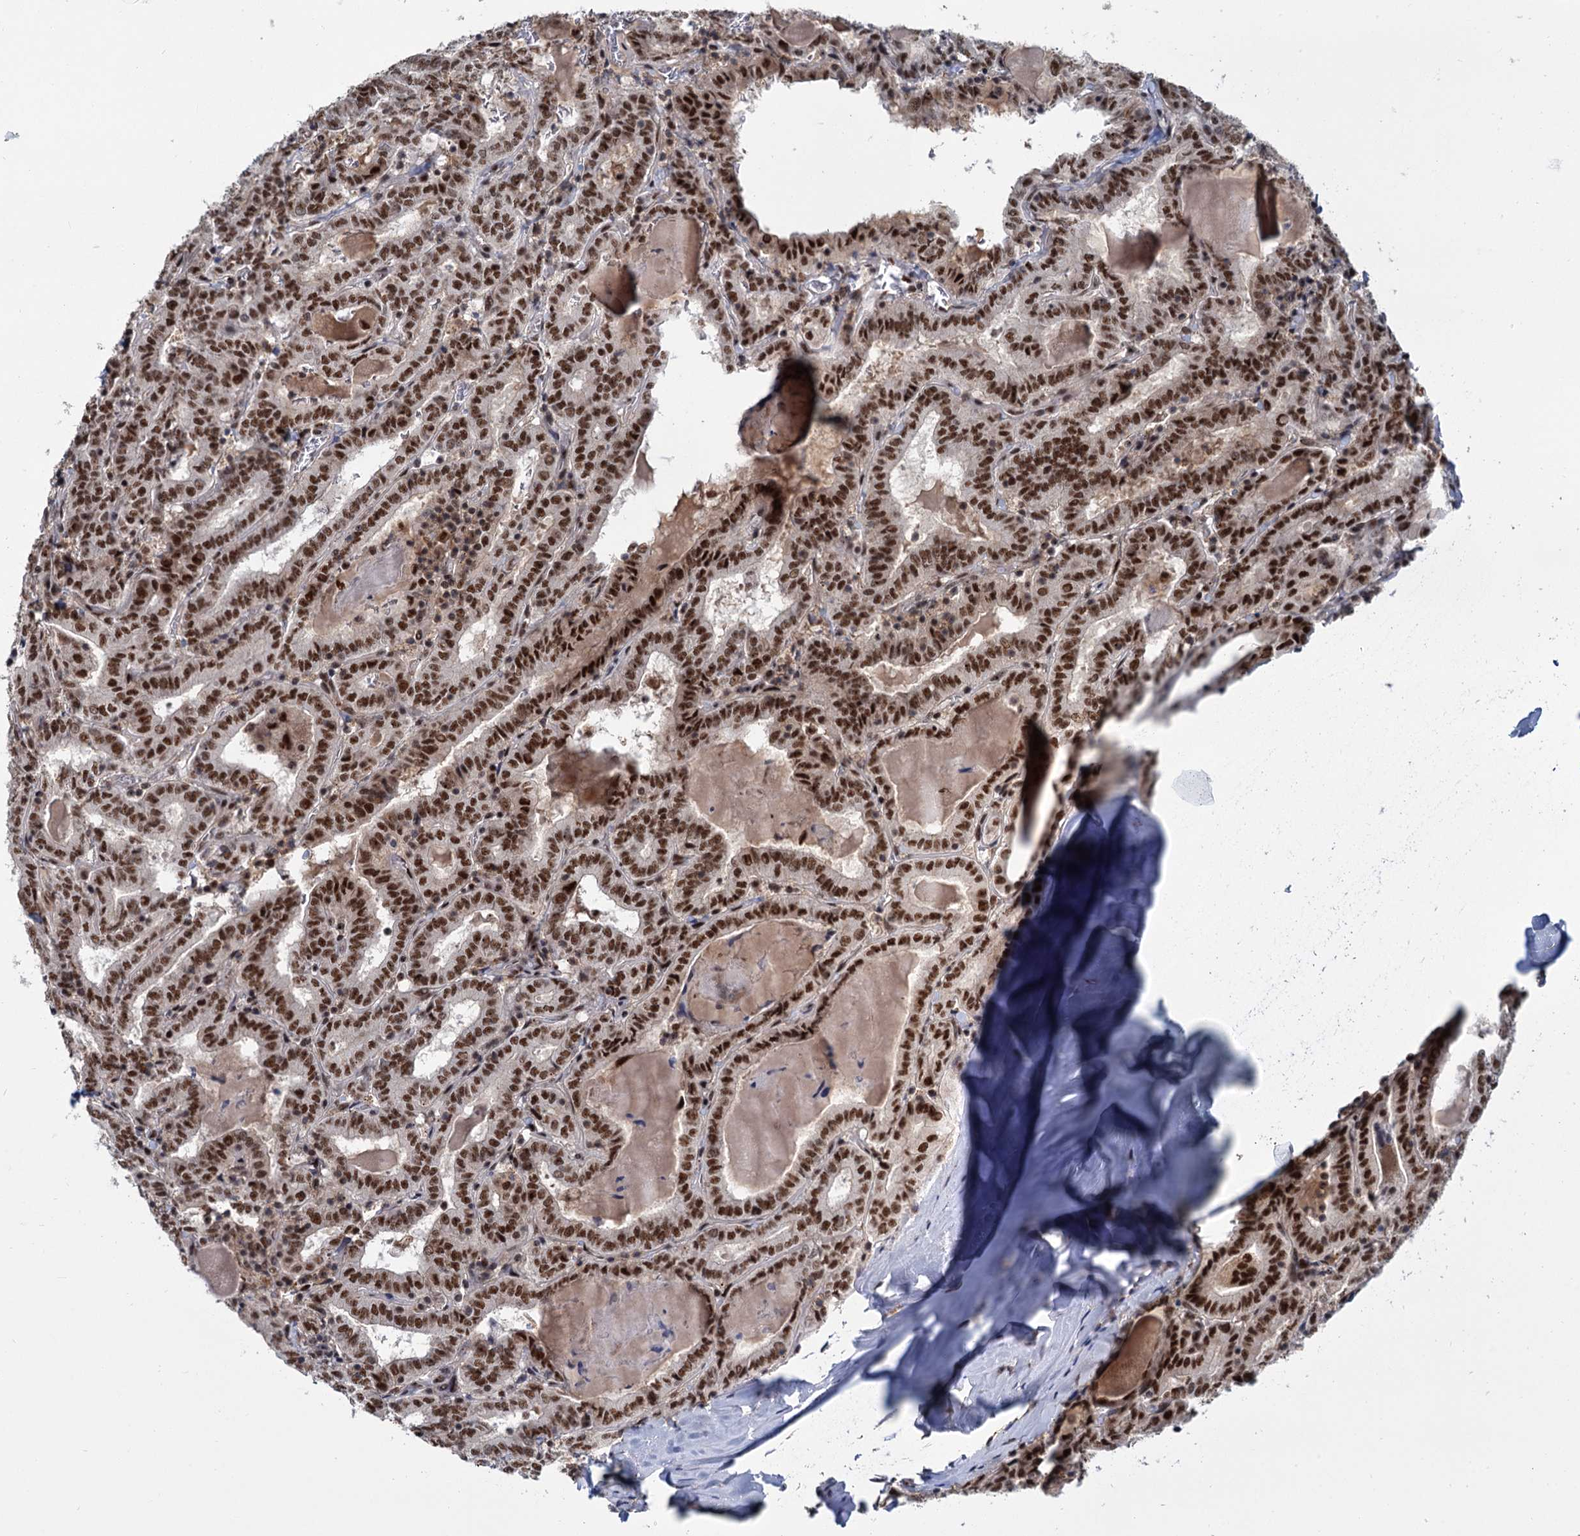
{"staining": {"intensity": "moderate", "quantity": ">75%", "location": "nuclear"}, "tissue": "thyroid cancer", "cell_type": "Tumor cells", "image_type": "cancer", "snomed": [{"axis": "morphology", "description": "Papillary adenocarcinoma, NOS"}, {"axis": "topography", "description": "Thyroid gland"}], "caption": "Immunohistochemistry (IHC) staining of thyroid papillary adenocarcinoma, which shows medium levels of moderate nuclear positivity in about >75% of tumor cells indicating moderate nuclear protein positivity. The staining was performed using DAB (3,3'-diaminobenzidine) (brown) for protein detection and nuclei were counterstained in hematoxylin (blue).", "gene": "WBP4", "patient": {"sex": "female", "age": 72}}